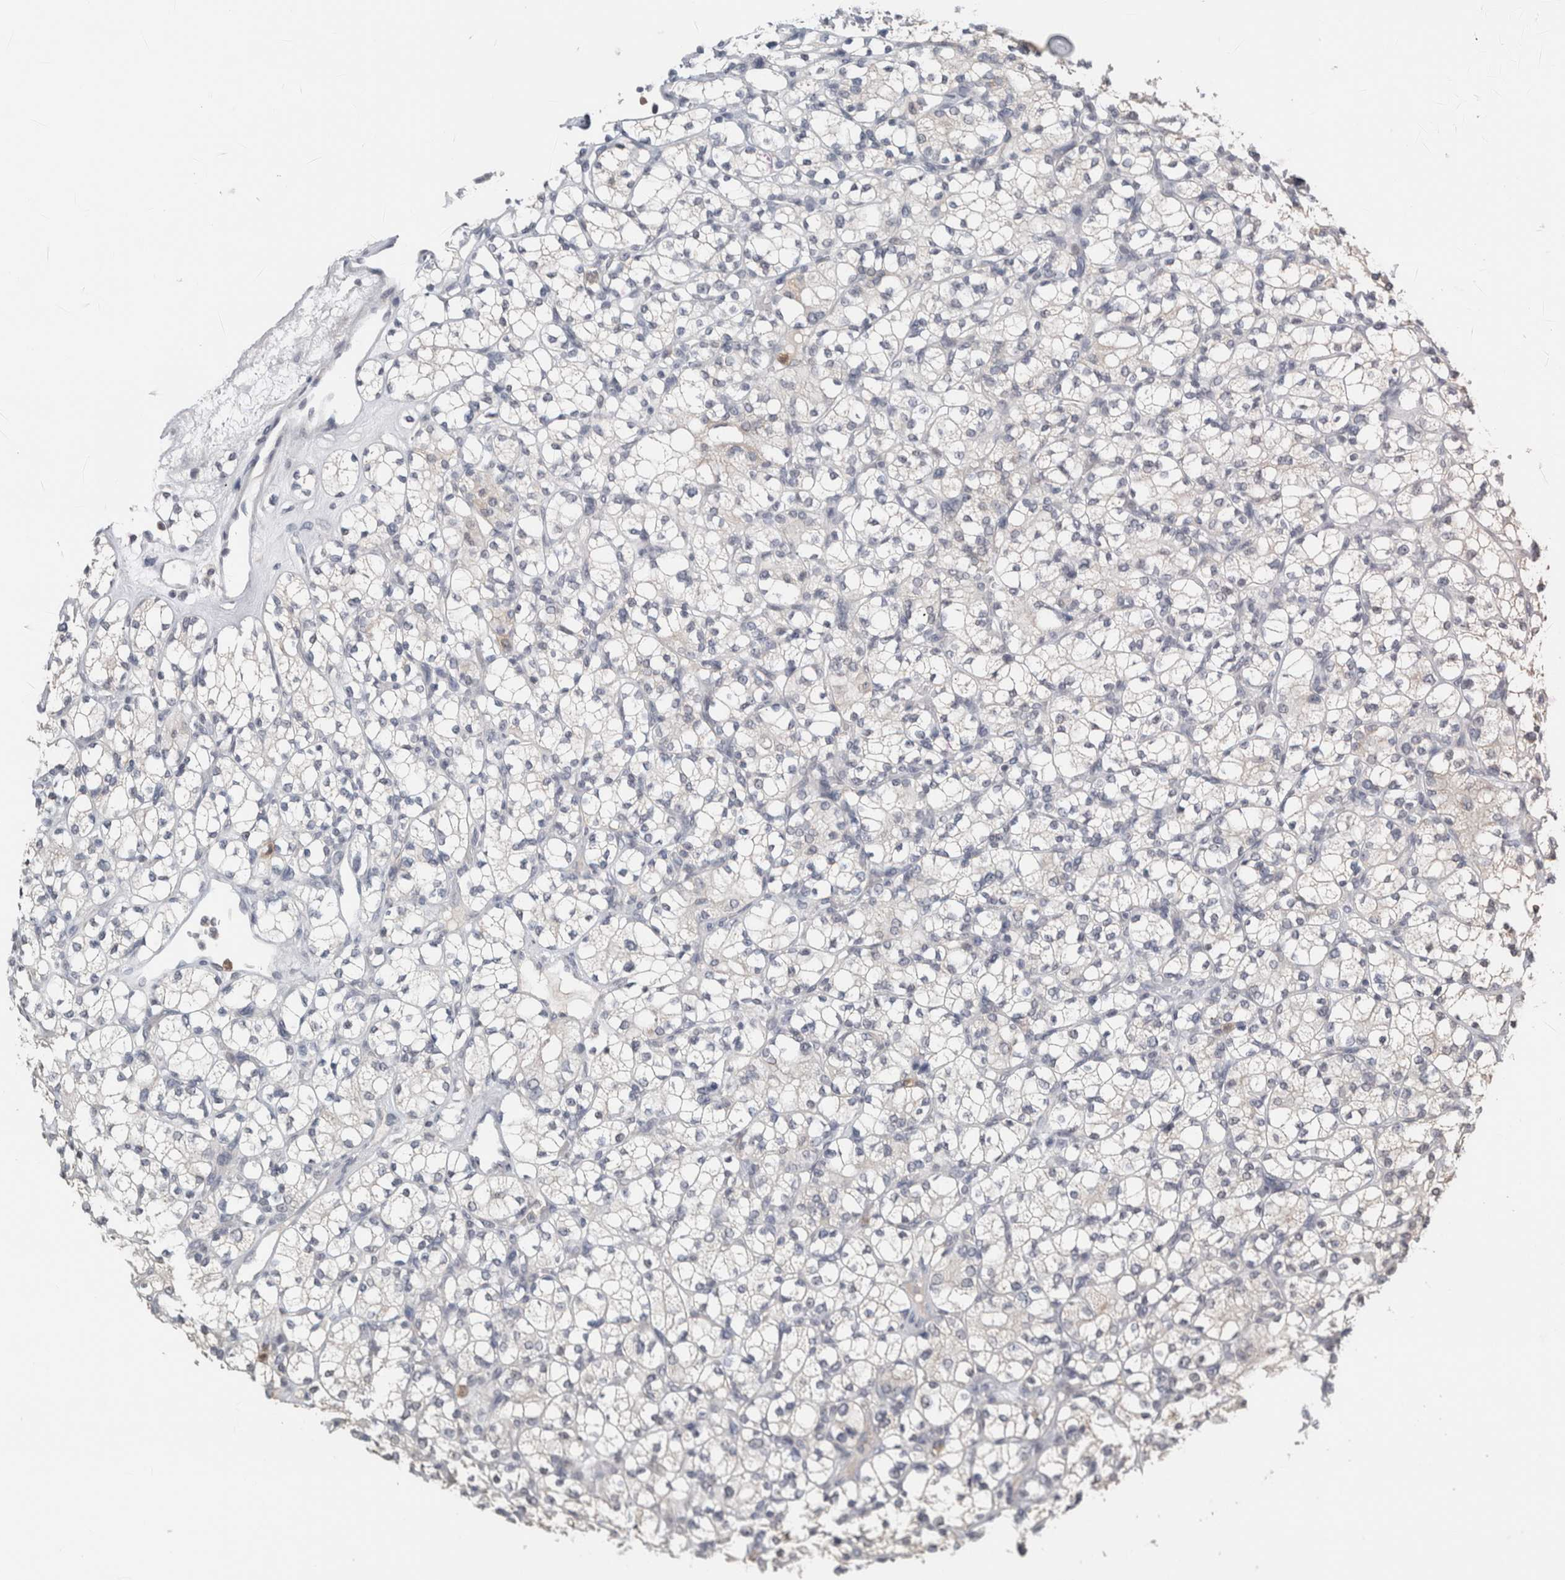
{"staining": {"intensity": "negative", "quantity": "none", "location": "none"}, "tissue": "renal cancer", "cell_type": "Tumor cells", "image_type": "cancer", "snomed": [{"axis": "morphology", "description": "Adenocarcinoma, NOS"}, {"axis": "topography", "description": "Kidney"}], "caption": "High power microscopy histopathology image of an IHC image of adenocarcinoma (renal), revealing no significant staining in tumor cells.", "gene": "CRAT", "patient": {"sex": "male", "age": 77}}